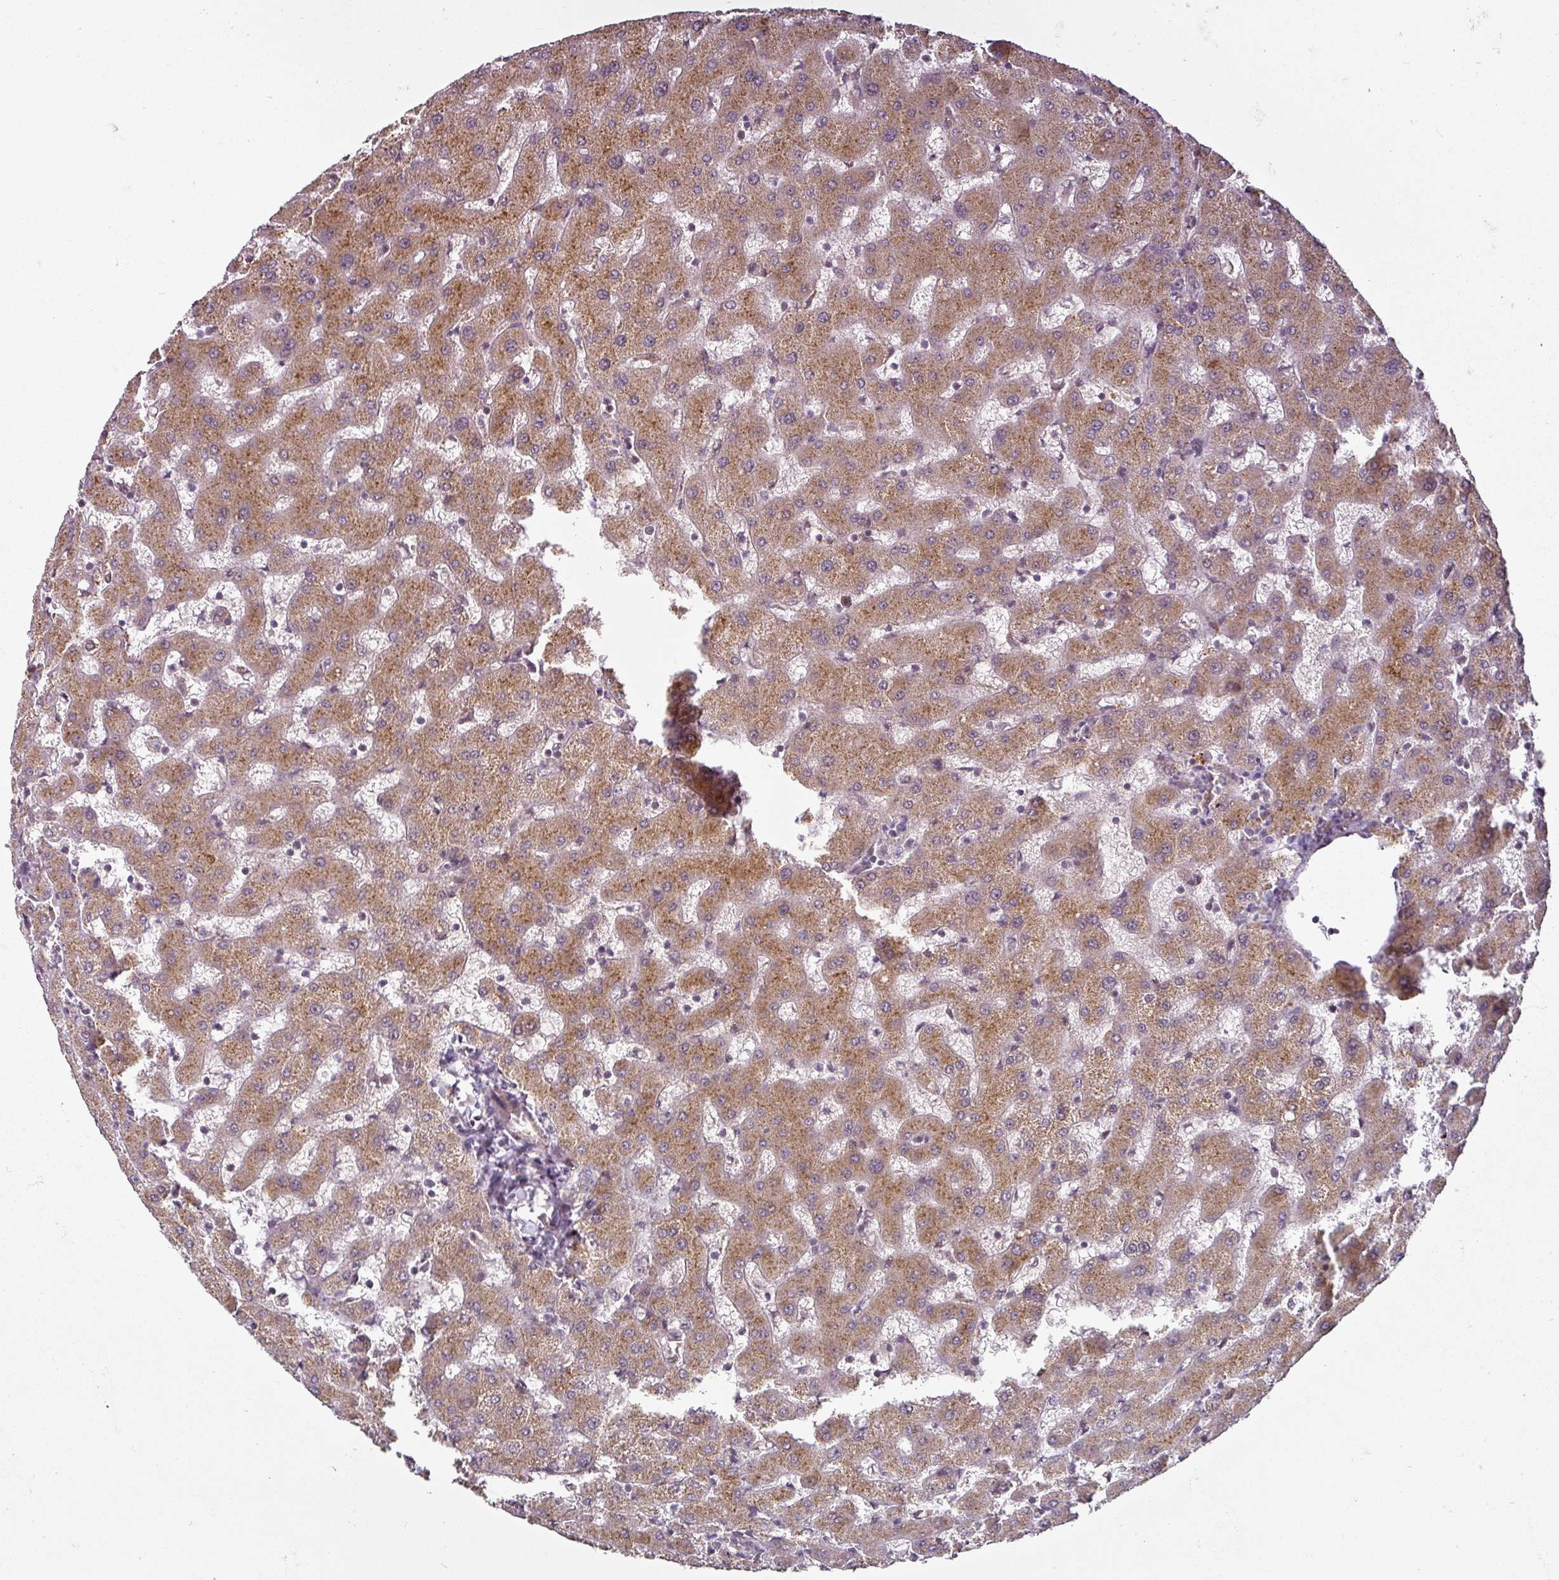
{"staining": {"intensity": "moderate", "quantity": ">75%", "location": "cytoplasmic/membranous"}, "tissue": "liver", "cell_type": "Cholangiocytes", "image_type": "normal", "snomed": [{"axis": "morphology", "description": "Normal tissue, NOS"}, {"axis": "topography", "description": "Liver"}], "caption": "IHC (DAB) staining of benign liver reveals moderate cytoplasmic/membranous protein positivity in approximately >75% of cholangiocytes.", "gene": "DIMT1", "patient": {"sex": "female", "age": 63}}